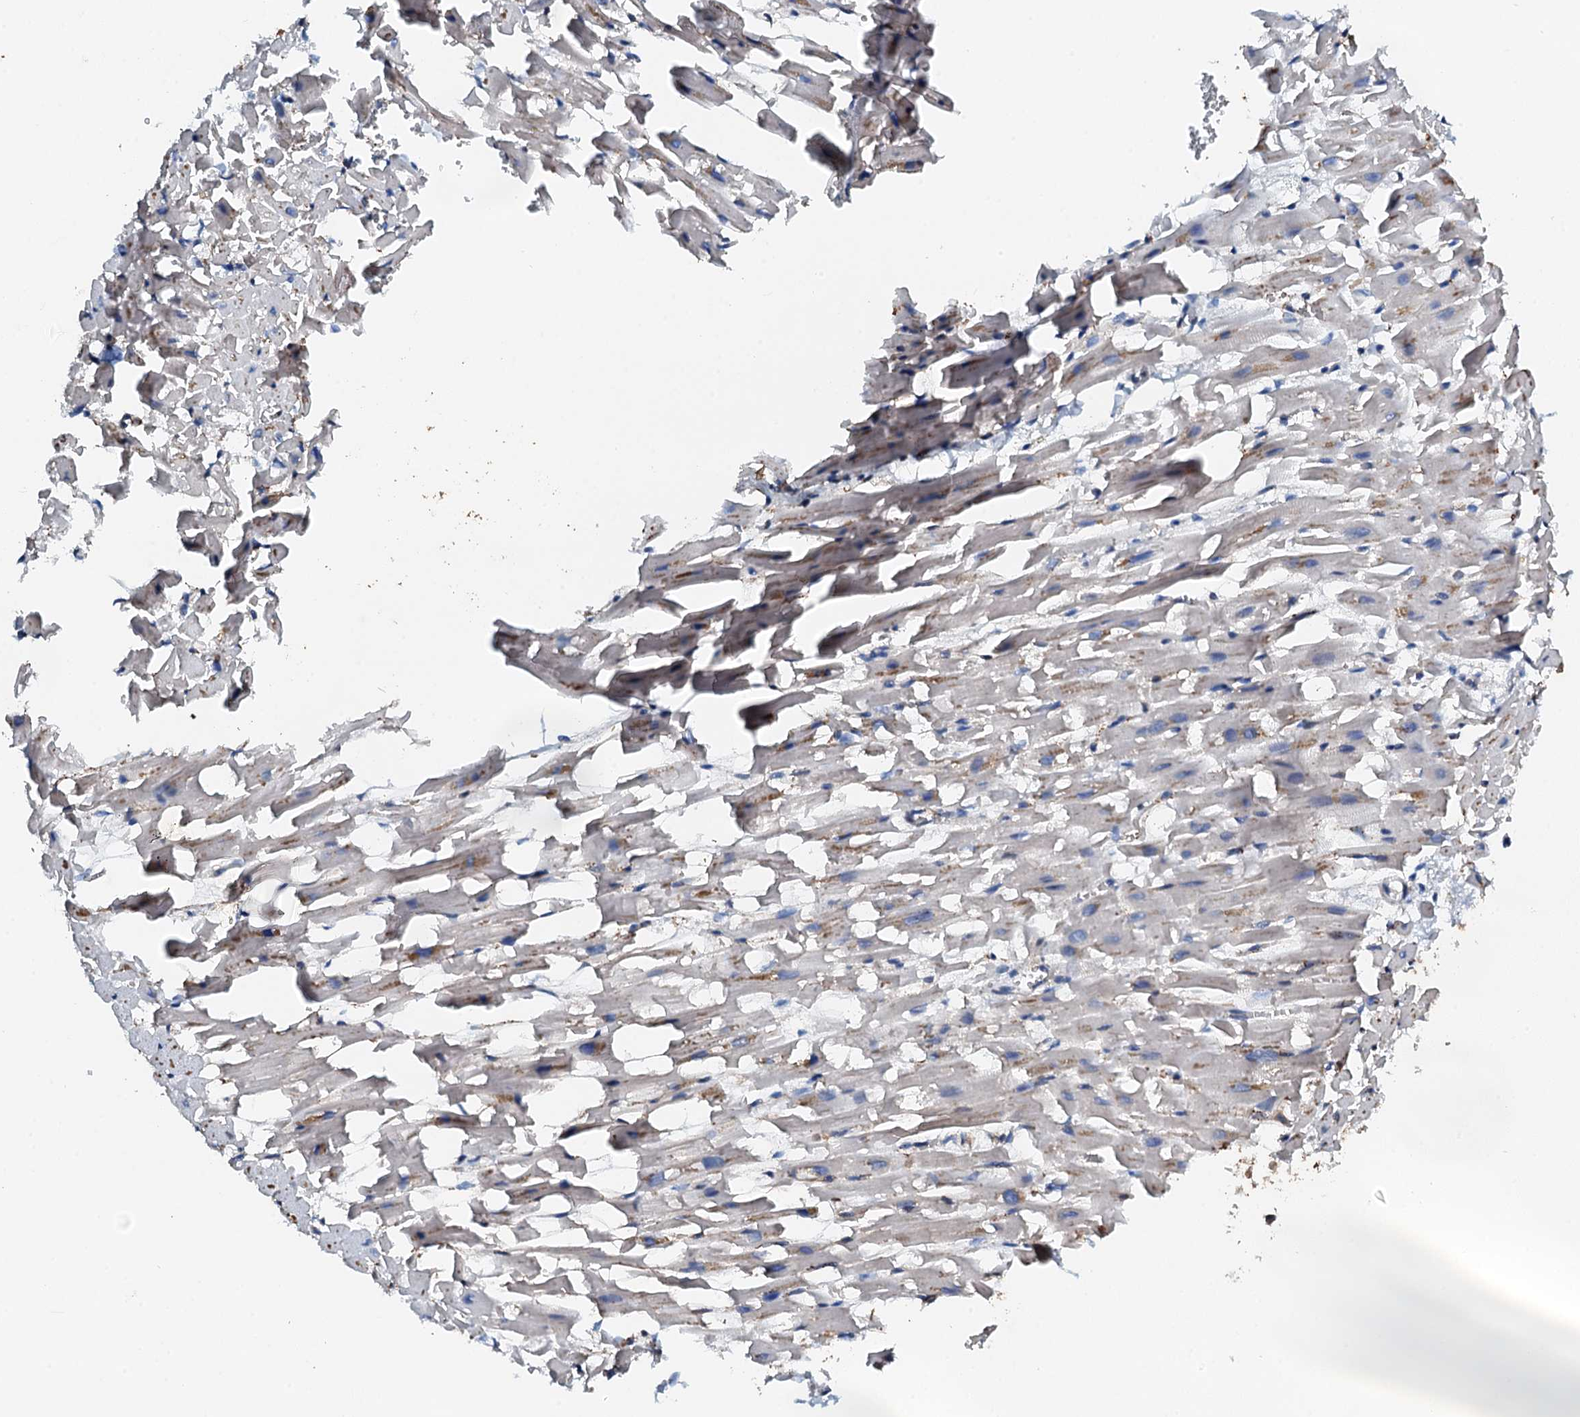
{"staining": {"intensity": "weak", "quantity": "25%-75%", "location": "cytoplasmic/membranous"}, "tissue": "heart muscle", "cell_type": "Cardiomyocytes", "image_type": "normal", "snomed": [{"axis": "morphology", "description": "Normal tissue, NOS"}, {"axis": "topography", "description": "Heart"}], "caption": "Immunohistochemical staining of unremarkable human heart muscle exhibits low levels of weak cytoplasmic/membranous positivity in approximately 25%-75% of cardiomyocytes. (brown staining indicates protein expression, while blue staining denotes nuclei).", "gene": "GRK2", "patient": {"sex": "female", "age": 64}}